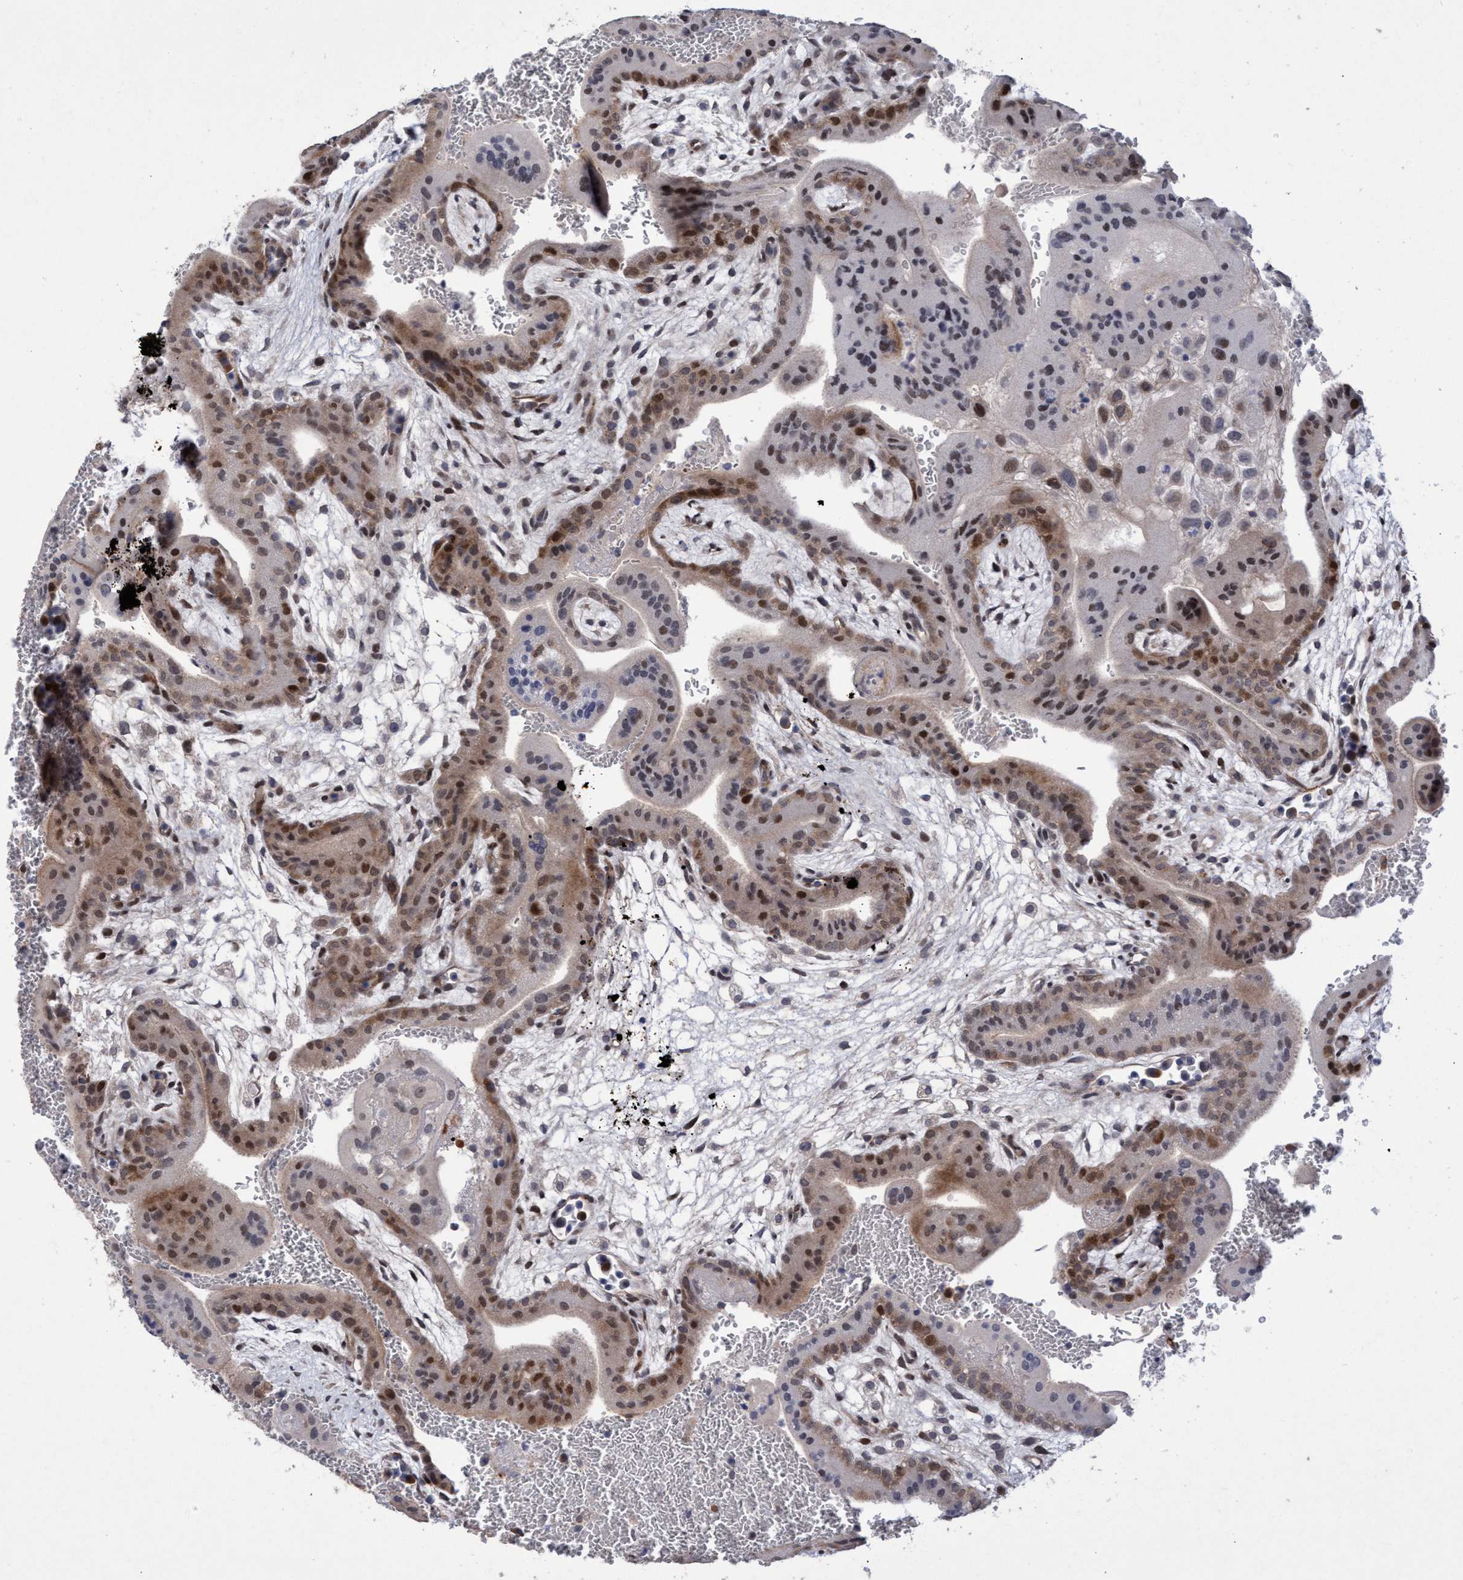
{"staining": {"intensity": "moderate", "quantity": "<25%", "location": "cytoplasmic/membranous,nuclear"}, "tissue": "placenta", "cell_type": "Decidual cells", "image_type": "normal", "snomed": [{"axis": "morphology", "description": "Normal tissue, NOS"}, {"axis": "topography", "description": "Placenta"}], "caption": "This is a histology image of IHC staining of normal placenta, which shows moderate staining in the cytoplasmic/membranous,nuclear of decidual cells.", "gene": "ZNF750", "patient": {"sex": "female", "age": 35}}